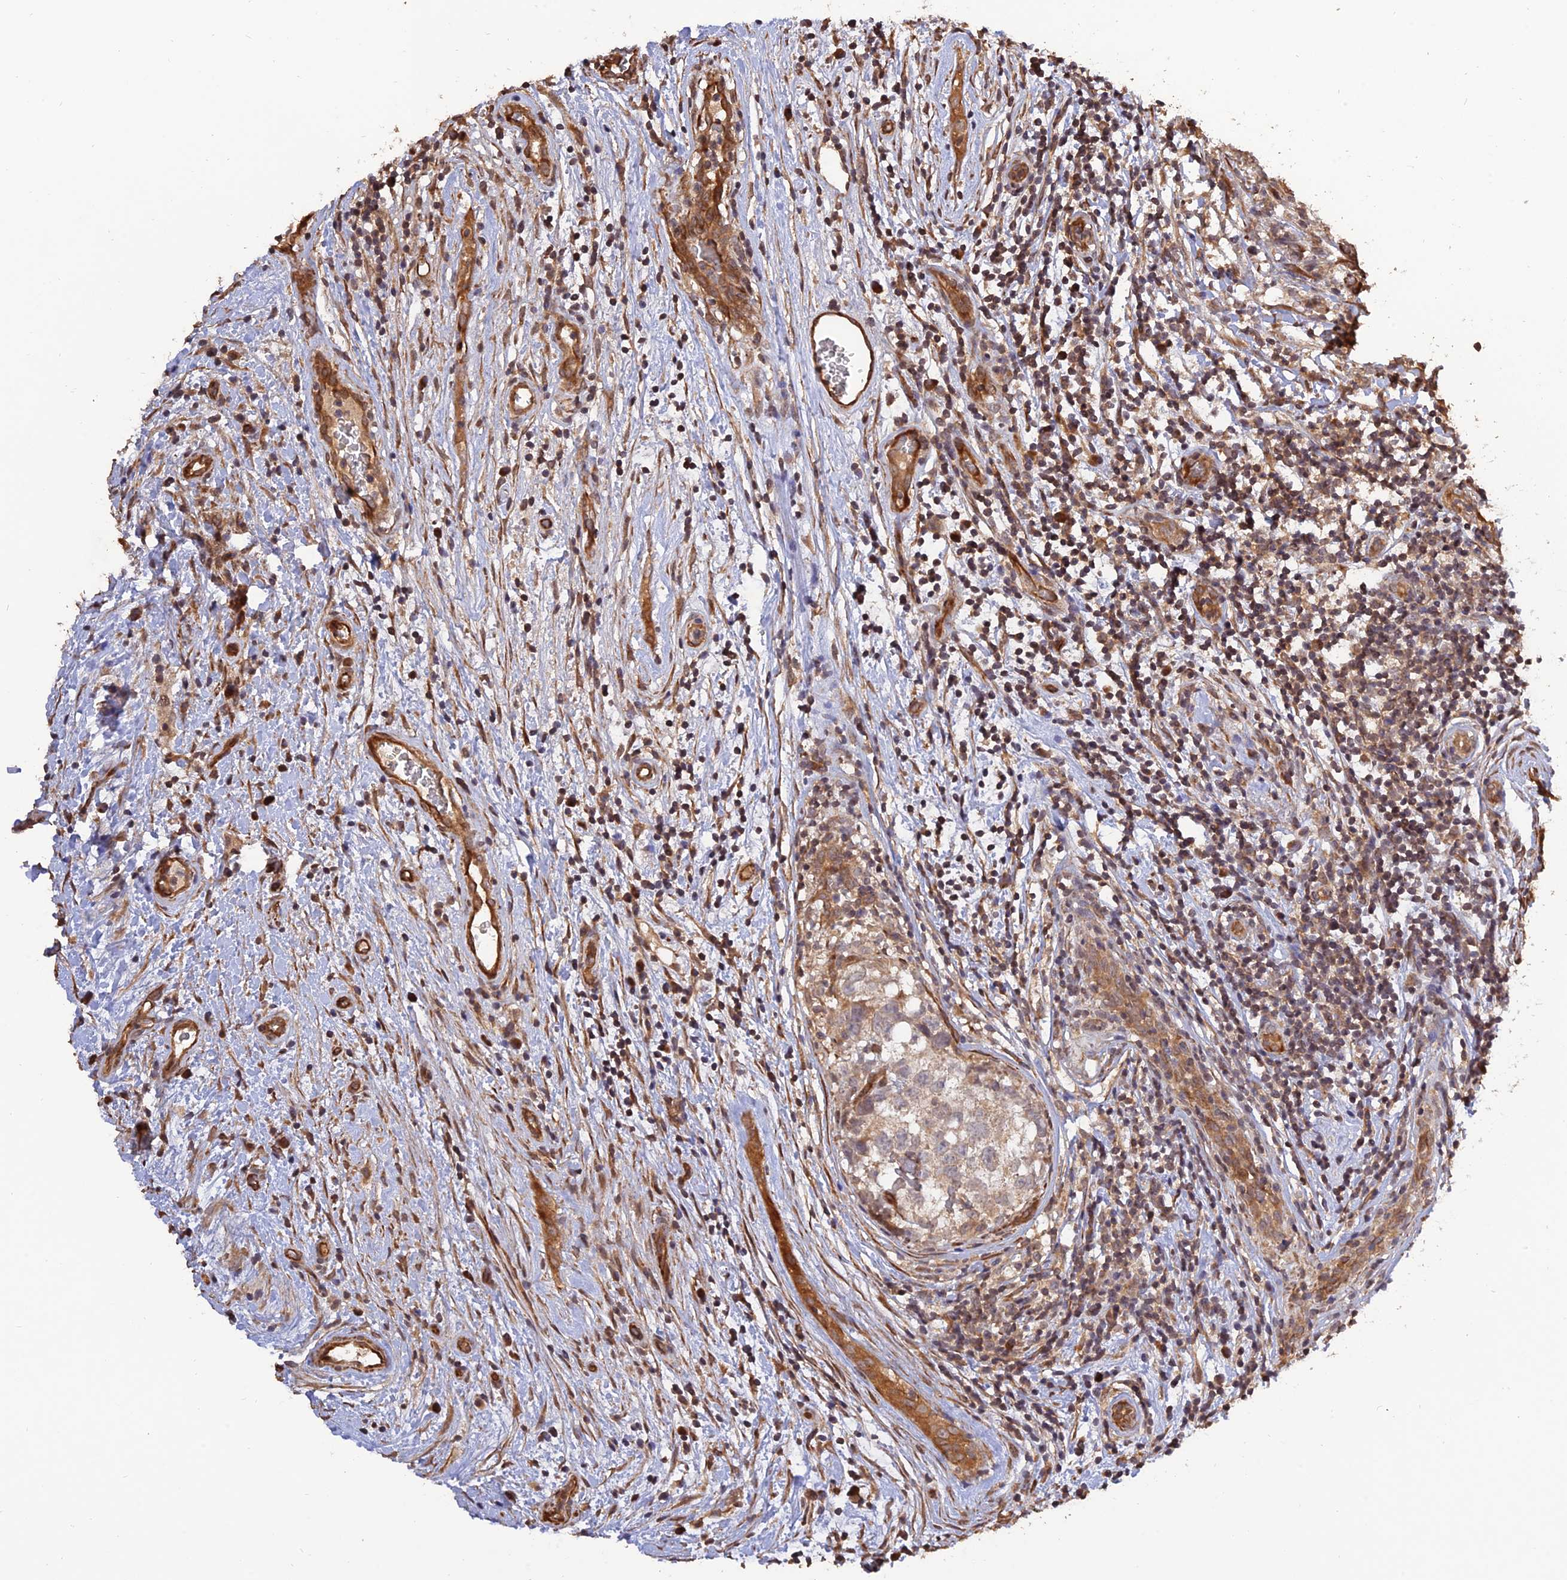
{"staining": {"intensity": "weak", "quantity": "25%-75%", "location": "cytoplasmic/membranous"}, "tissue": "testis cancer", "cell_type": "Tumor cells", "image_type": "cancer", "snomed": [{"axis": "morphology", "description": "Seminoma, NOS"}, {"axis": "morphology", "description": "Carcinoma, Embryonal, NOS"}, {"axis": "topography", "description": "Testis"}], "caption": "Immunohistochemical staining of human testis seminoma demonstrates weak cytoplasmic/membranous protein staining in approximately 25%-75% of tumor cells.", "gene": "CREBL2", "patient": {"sex": "male", "age": 29}}